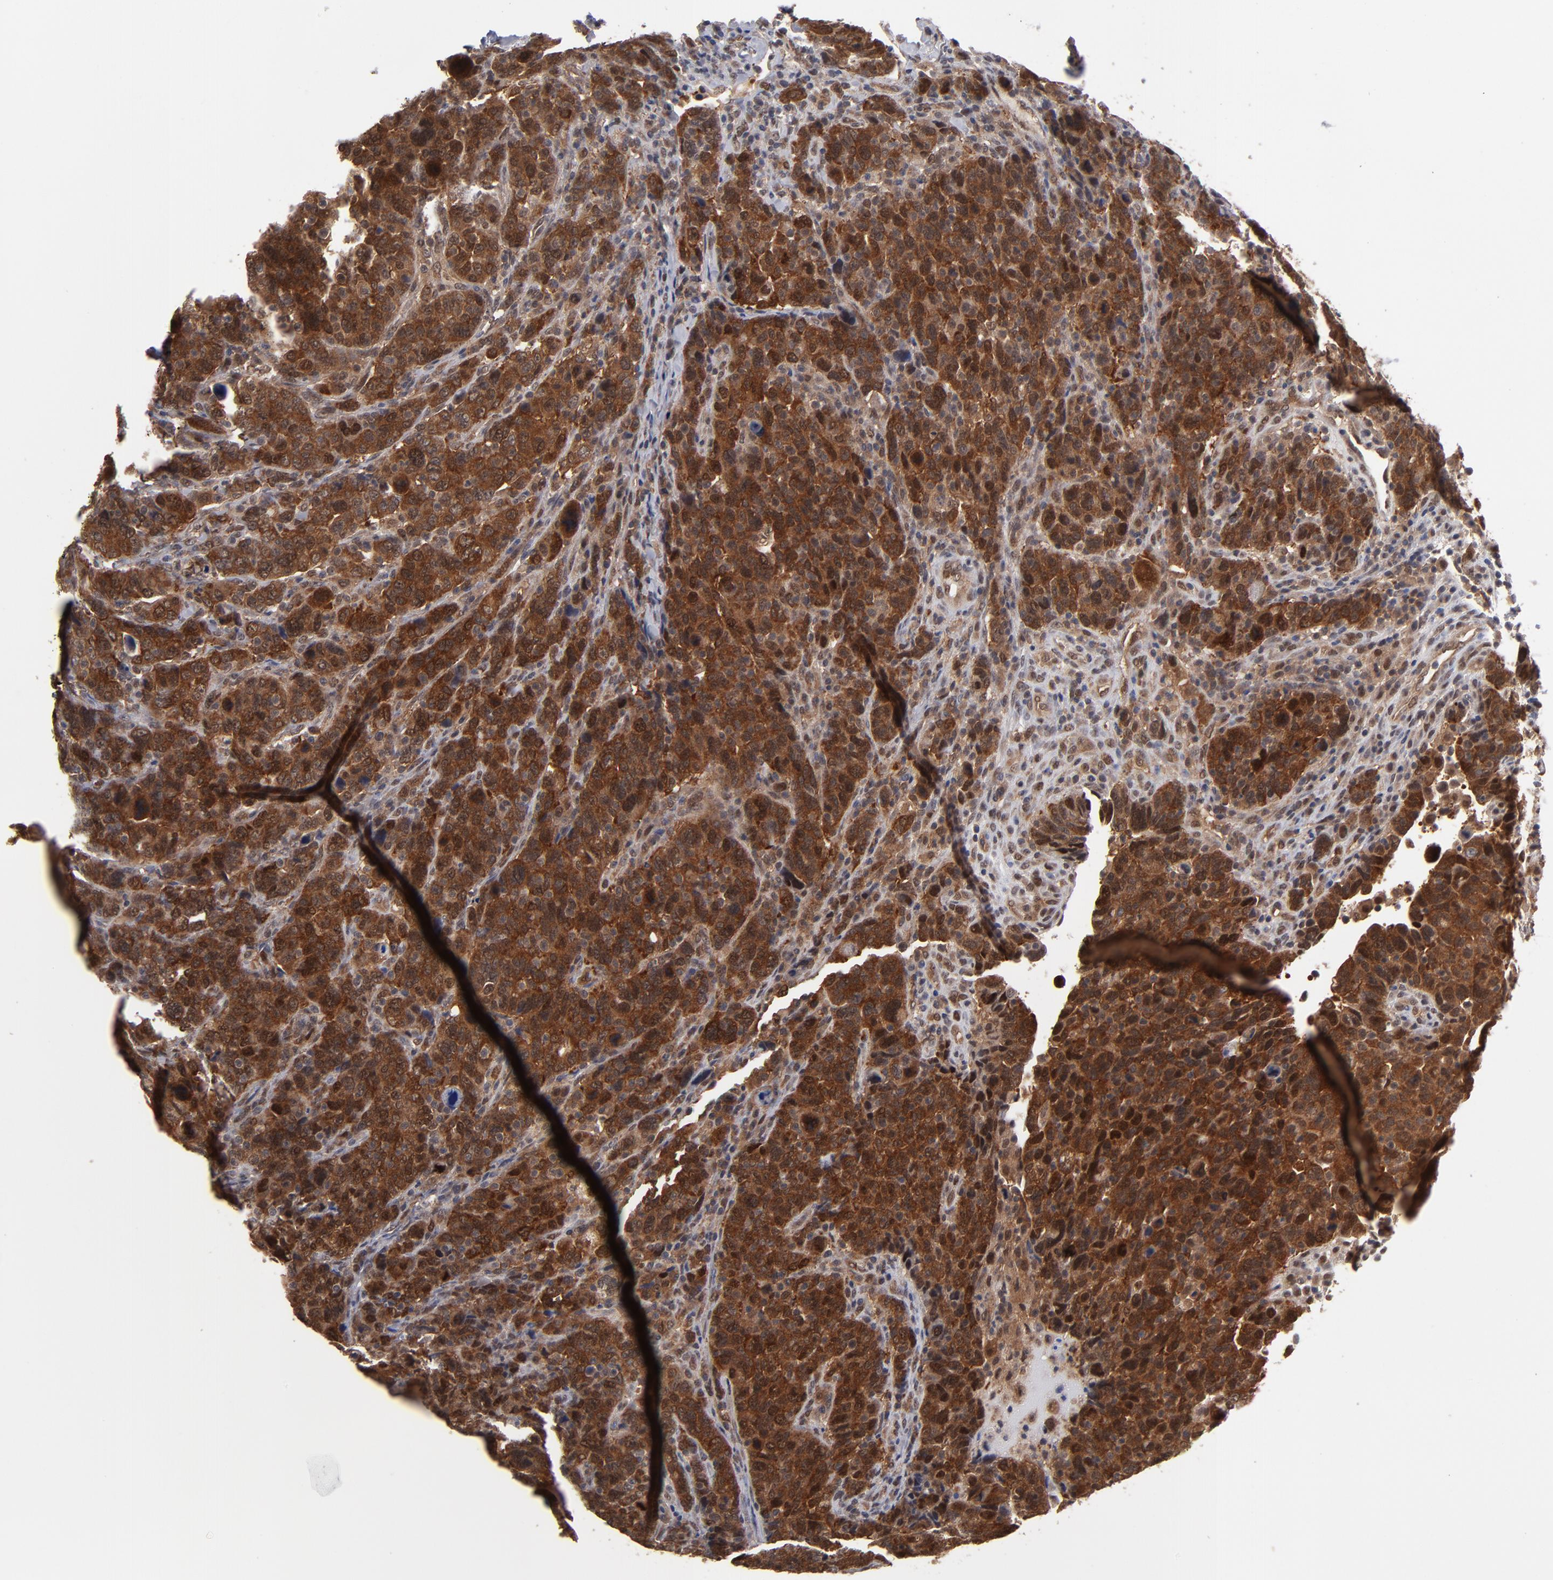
{"staining": {"intensity": "strong", "quantity": ">75%", "location": "cytoplasmic/membranous,nuclear"}, "tissue": "breast cancer", "cell_type": "Tumor cells", "image_type": "cancer", "snomed": [{"axis": "morphology", "description": "Duct carcinoma"}, {"axis": "topography", "description": "Breast"}], "caption": "Protein staining displays strong cytoplasmic/membranous and nuclear staining in approximately >75% of tumor cells in breast cancer (infiltrating ductal carcinoma). Using DAB (brown) and hematoxylin (blue) stains, captured at high magnification using brightfield microscopy.", "gene": "HUWE1", "patient": {"sex": "female", "age": 37}}